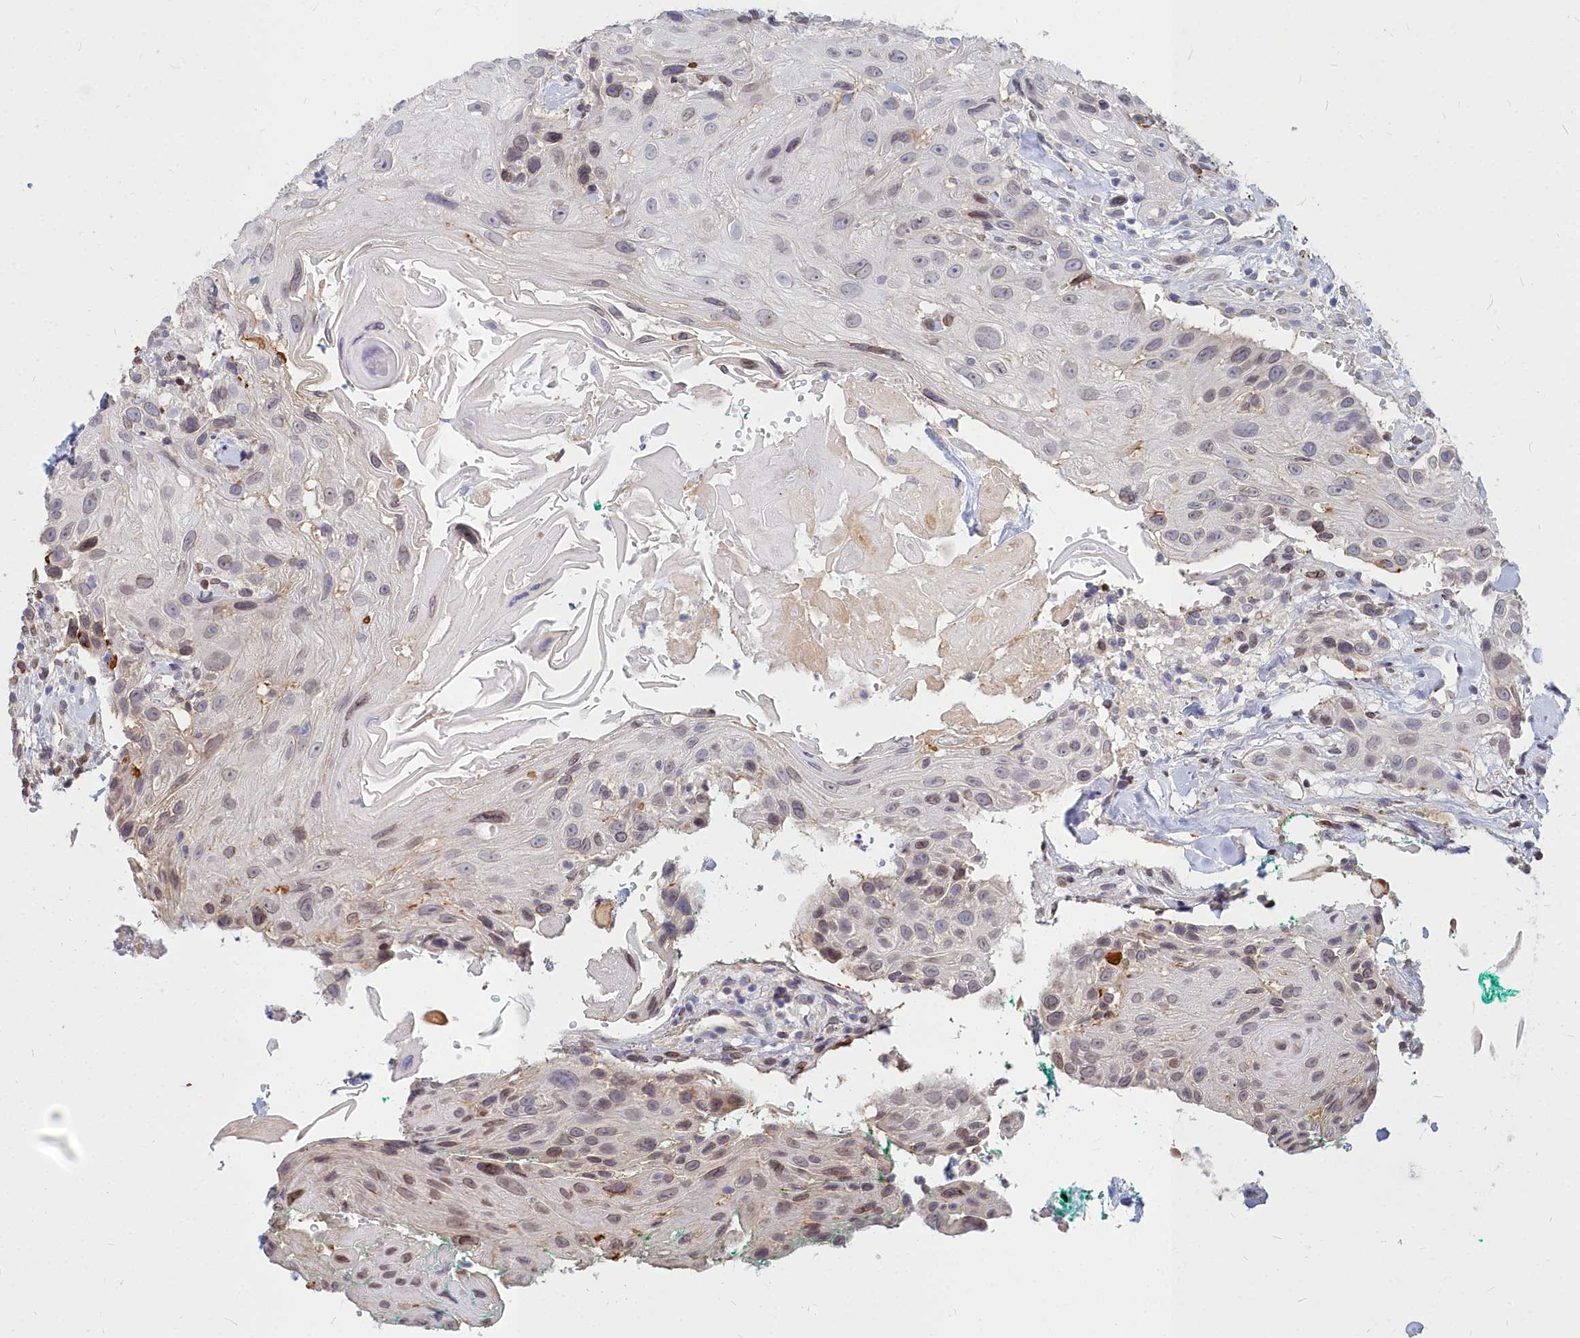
{"staining": {"intensity": "weak", "quantity": "<25%", "location": "nuclear"}, "tissue": "head and neck cancer", "cell_type": "Tumor cells", "image_type": "cancer", "snomed": [{"axis": "morphology", "description": "Squamous cell carcinoma, NOS"}, {"axis": "topography", "description": "Head-Neck"}], "caption": "Tumor cells are negative for brown protein staining in head and neck cancer (squamous cell carcinoma).", "gene": "NOXA1", "patient": {"sex": "male", "age": 81}}